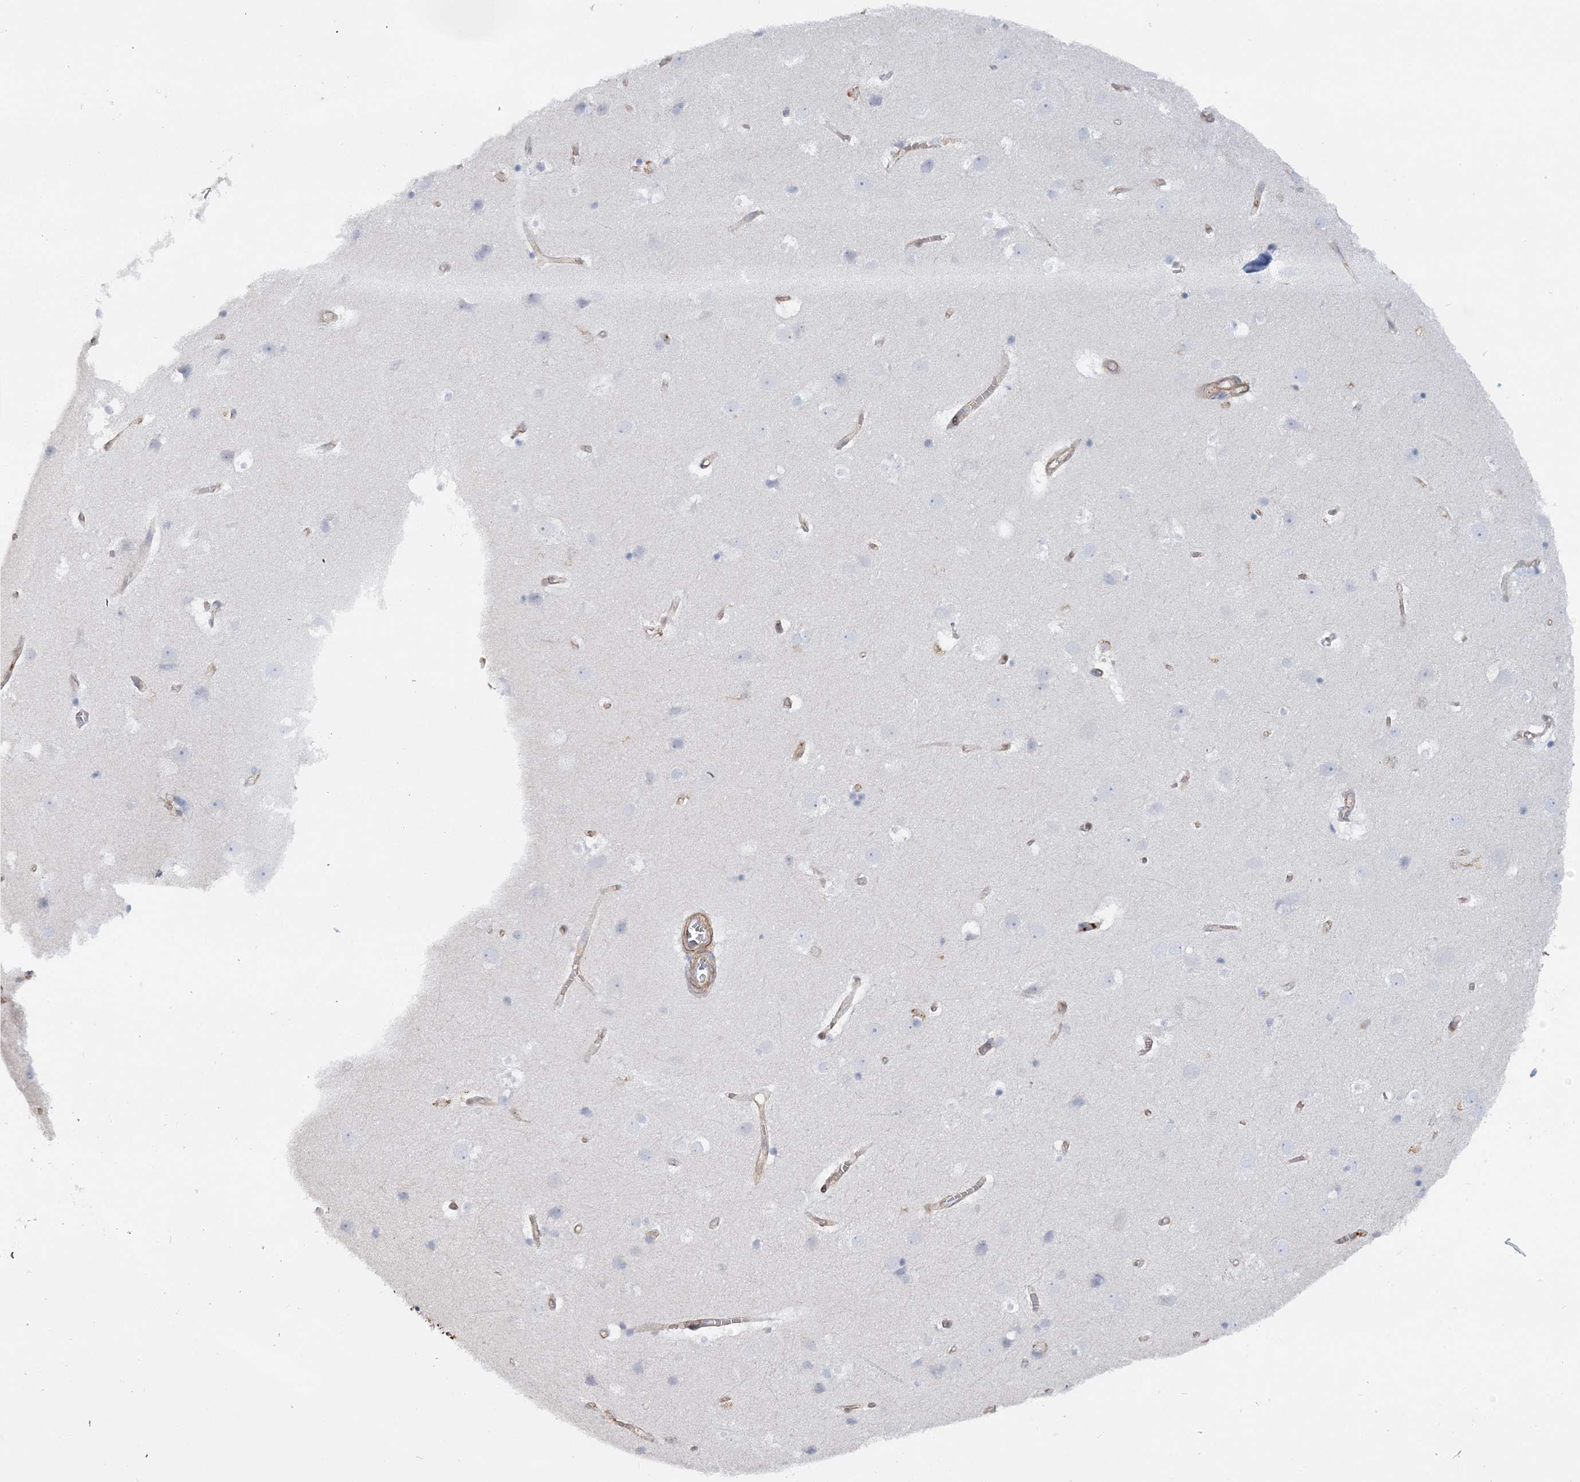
{"staining": {"intensity": "weak", "quantity": ">75%", "location": "cytoplasmic/membranous"}, "tissue": "cerebral cortex", "cell_type": "Endothelial cells", "image_type": "normal", "snomed": [{"axis": "morphology", "description": "Normal tissue, NOS"}, {"axis": "topography", "description": "Cerebral cortex"}], "caption": "Immunohistochemical staining of unremarkable cerebral cortex shows weak cytoplasmic/membranous protein expression in approximately >75% of endothelial cells. (brown staining indicates protein expression, while blue staining denotes nuclei).", "gene": "CUEDC2", "patient": {"sex": "male", "age": 54}}